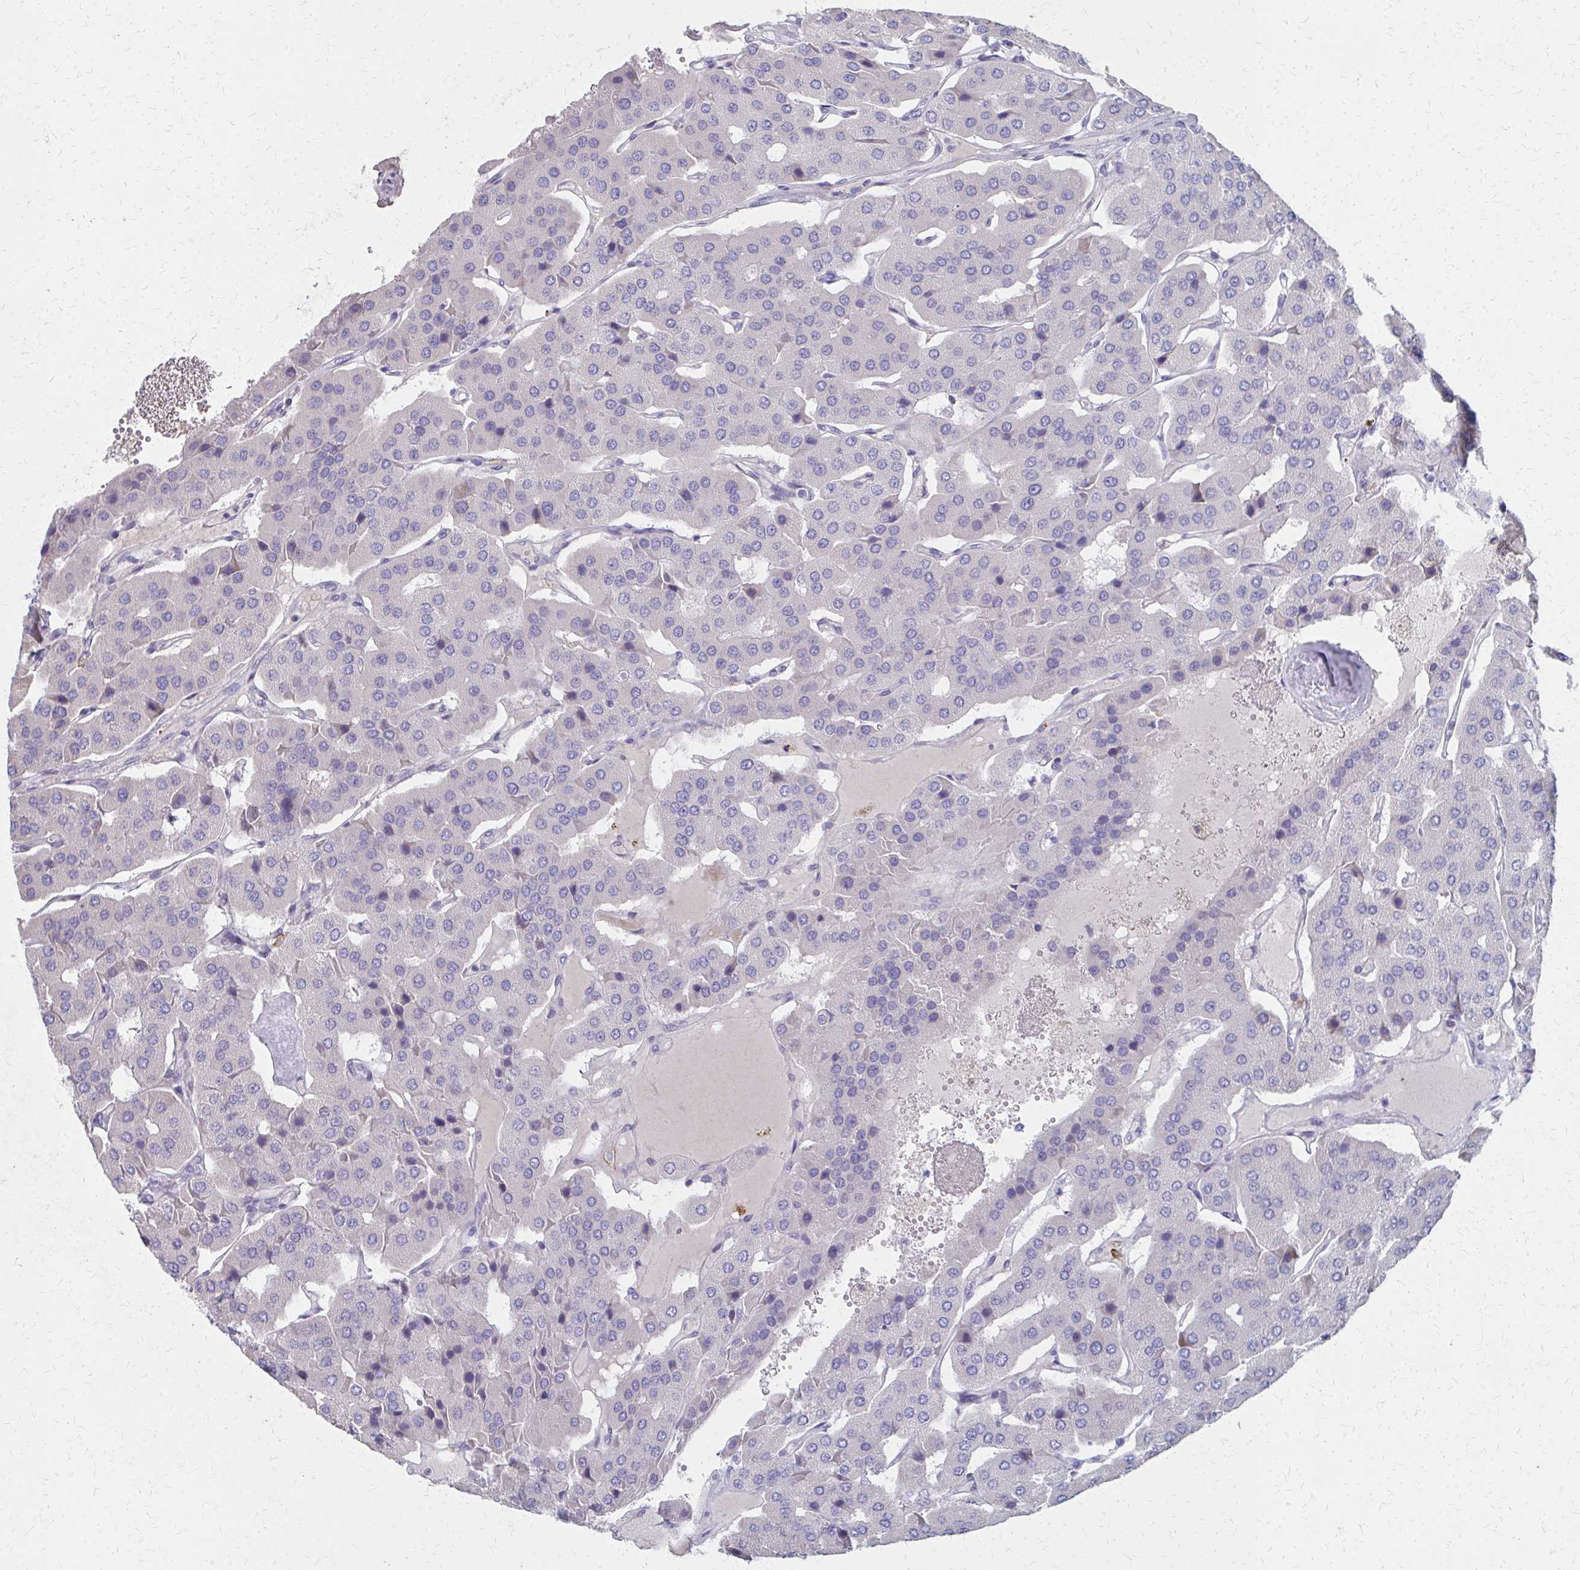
{"staining": {"intensity": "negative", "quantity": "none", "location": "none"}, "tissue": "parathyroid gland", "cell_type": "Glandular cells", "image_type": "normal", "snomed": [{"axis": "morphology", "description": "Normal tissue, NOS"}, {"axis": "morphology", "description": "Adenoma, NOS"}, {"axis": "topography", "description": "Parathyroid gland"}], "caption": "This is an IHC histopathology image of benign parathyroid gland. There is no staining in glandular cells.", "gene": "MS4A2", "patient": {"sex": "female", "age": 86}}